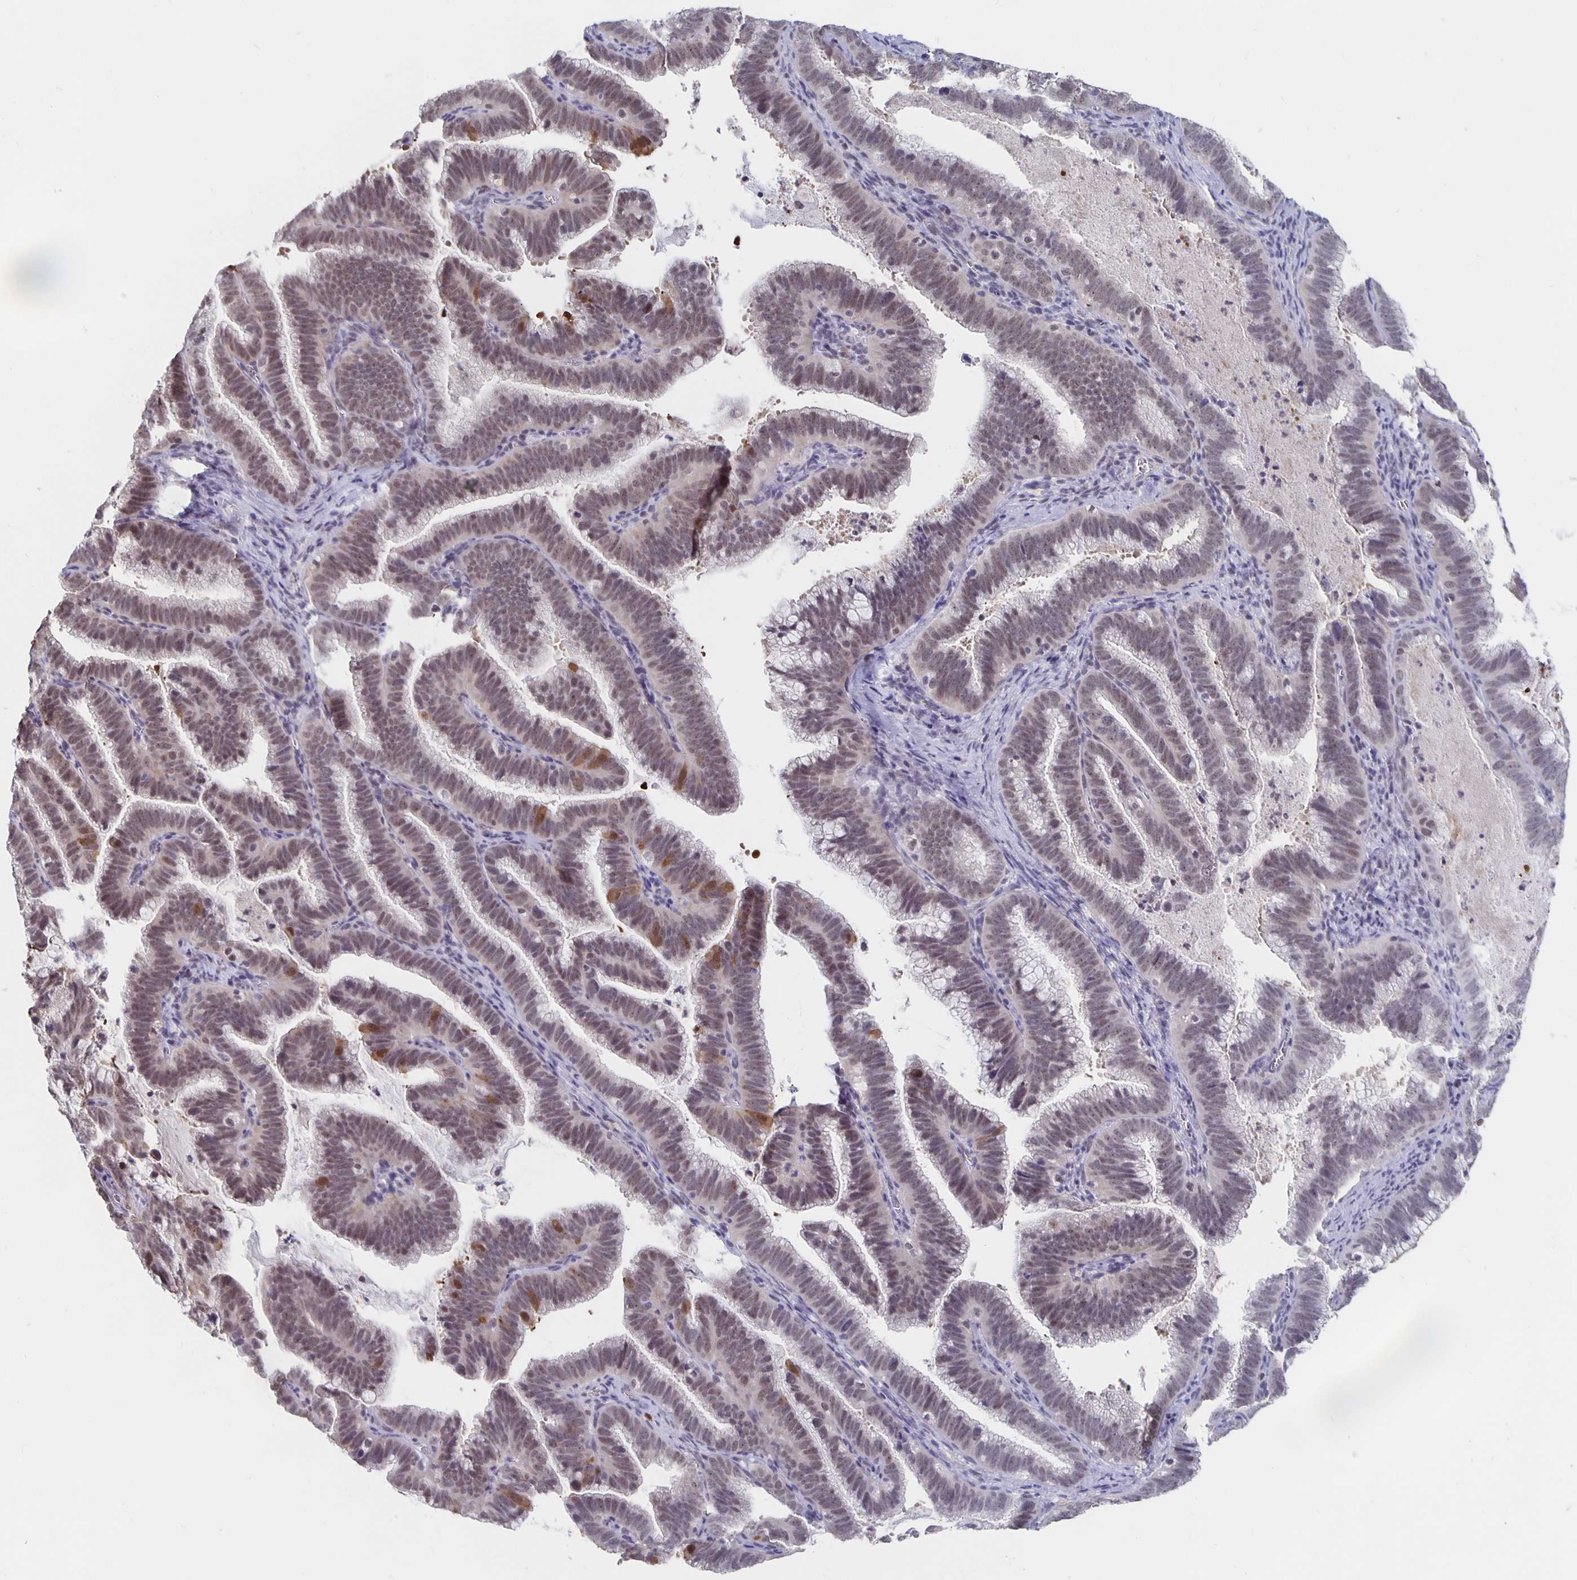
{"staining": {"intensity": "weak", "quantity": ">75%", "location": "nuclear"}, "tissue": "cervical cancer", "cell_type": "Tumor cells", "image_type": "cancer", "snomed": [{"axis": "morphology", "description": "Adenocarcinoma, NOS"}, {"axis": "topography", "description": "Cervix"}], "caption": "A micrograph of human cervical cancer stained for a protein demonstrates weak nuclear brown staining in tumor cells. (DAB = brown stain, brightfield microscopy at high magnification).", "gene": "ZNF691", "patient": {"sex": "female", "age": 61}}